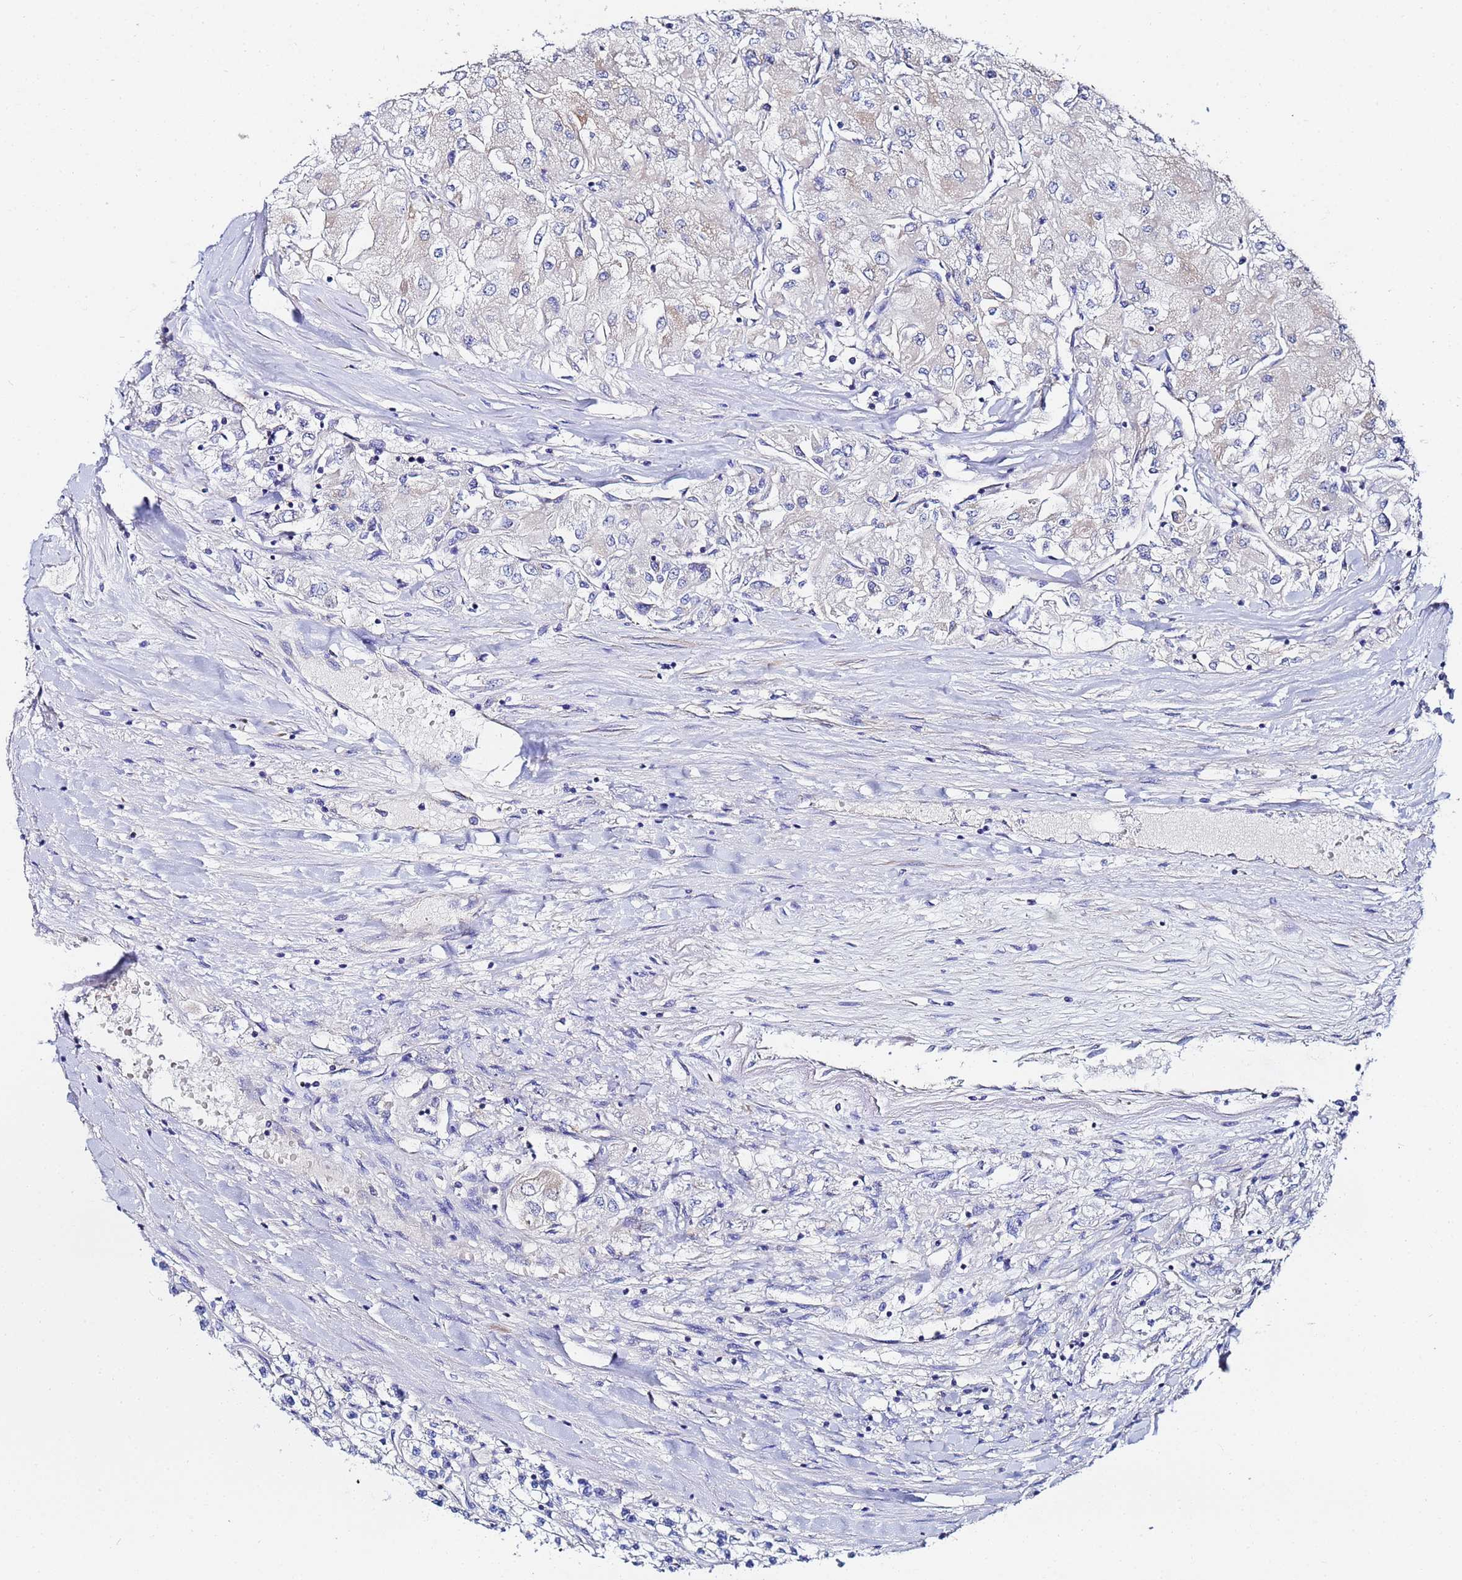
{"staining": {"intensity": "negative", "quantity": "none", "location": "none"}, "tissue": "renal cancer", "cell_type": "Tumor cells", "image_type": "cancer", "snomed": [{"axis": "morphology", "description": "Adenocarcinoma, NOS"}, {"axis": "topography", "description": "Kidney"}], "caption": "Tumor cells show no significant staining in renal adenocarcinoma.", "gene": "FAHD2A", "patient": {"sex": "male", "age": 80}}